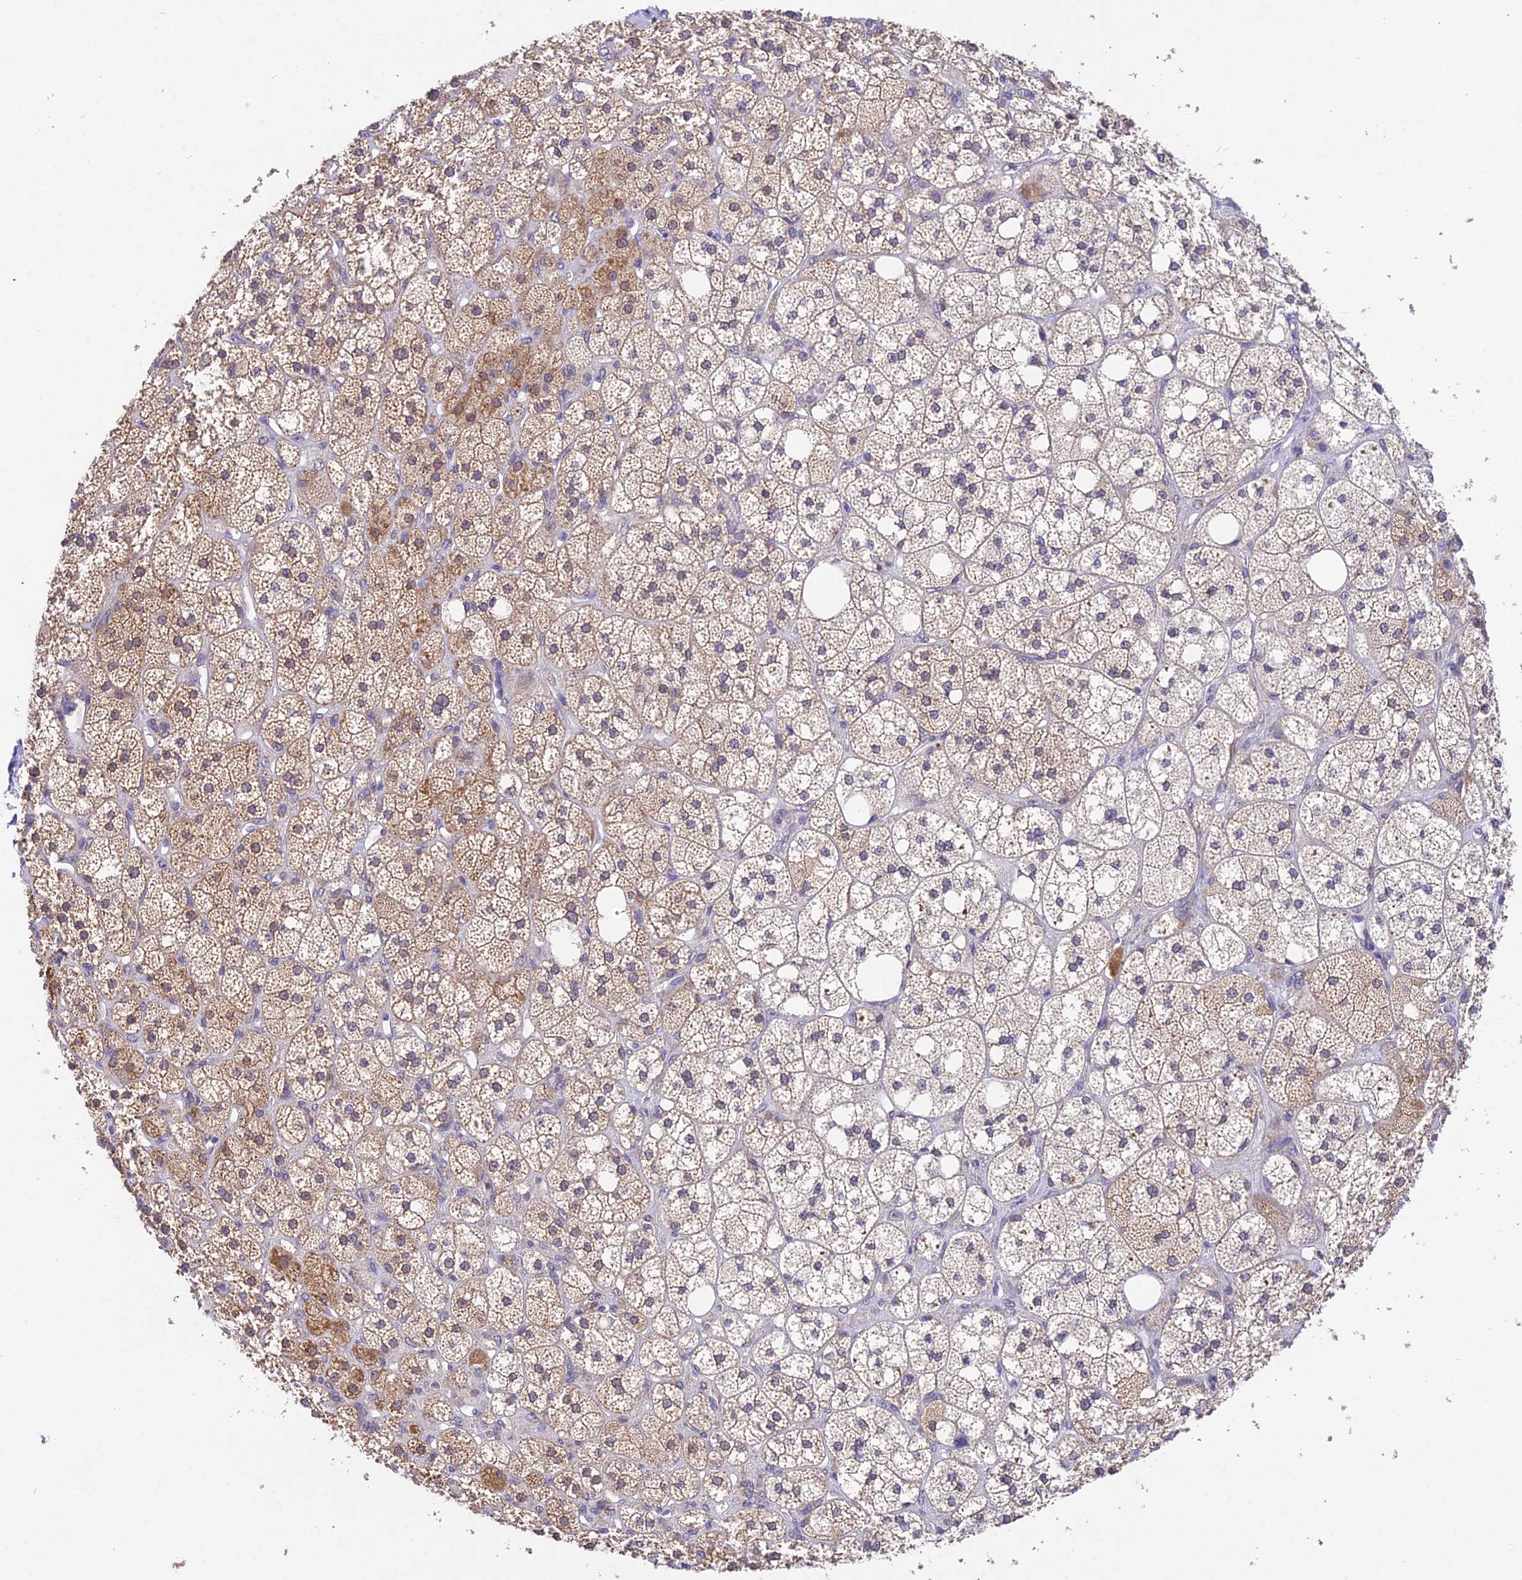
{"staining": {"intensity": "moderate", "quantity": ">75%", "location": "cytoplasmic/membranous"}, "tissue": "adrenal gland", "cell_type": "Glandular cells", "image_type": "normal", "snomed": [{"axis": "morphology", "description": "Normal tissue, NOS"}, {"axis": "topography", "description": "Adrenal gland"}], "caption": "Immunohistochemical staining of normal adrenal gland shows >75% levels of moderate cytoplasmic/membranous protein staining in about >75% of glandular cells.", "gene": "PGK1", "patient": {"sex": "male", "age": 61}}